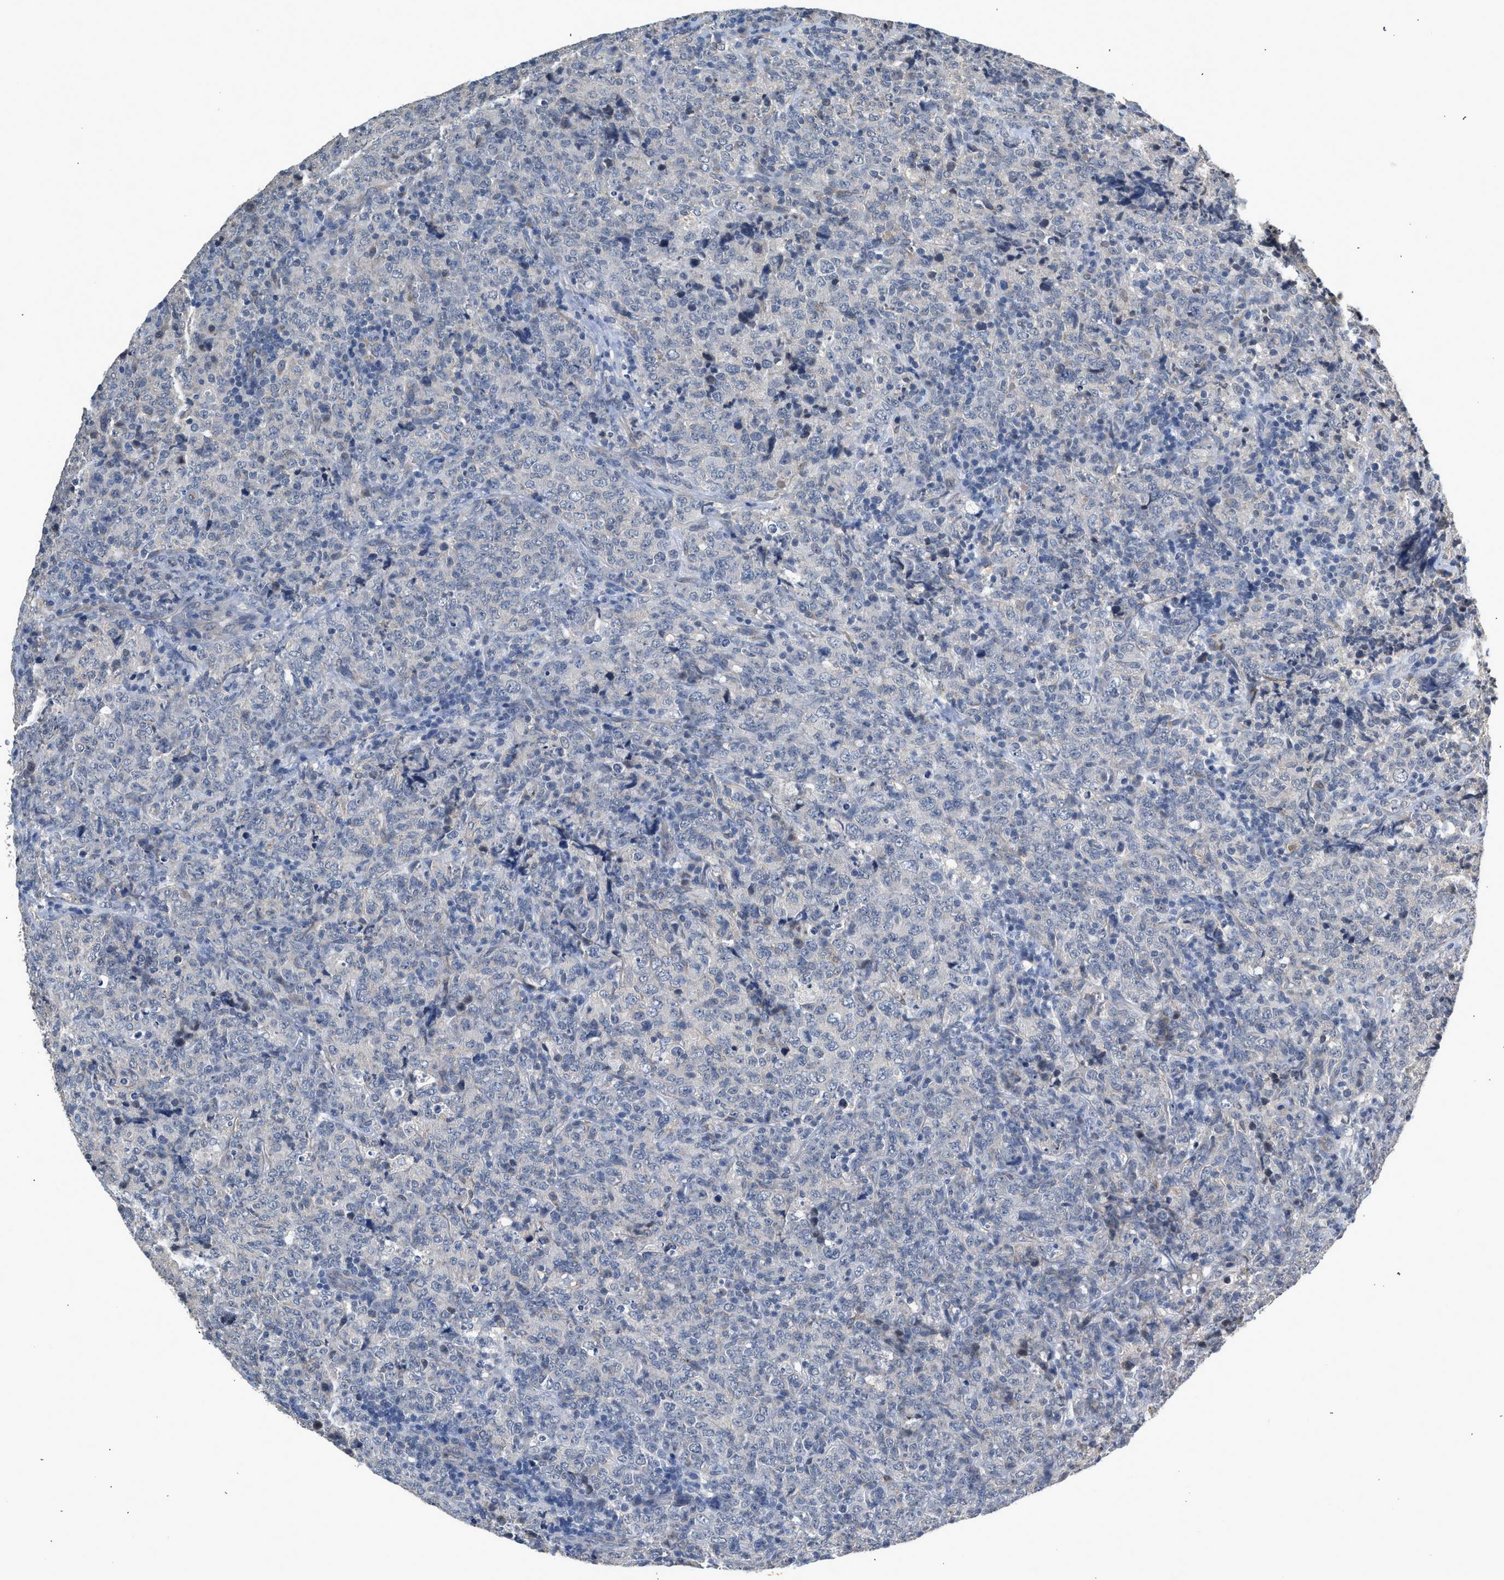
{"staining": {"intensity": "negative", "quantity": "none", "location": "none"}, "tissue": "lymphoma", "cell_type": "Tumor cells", "image_type": "cancer", "snomed": [{"axis": "morphology", "description": "Malignant lymphoma, non-Hodgkin's type, High grade"}, {"axis": "topography", "description": "Tonsil"}], "caption": "Tumor cells are negative for brown protein staining in high-grade malignant lymphoma, non-Hodgkin's type. (DAB immunohistochemistry with hematoxylin counter stain).", "gene": "CSF3R", "patient": {"sex": "female", "age": 36}}